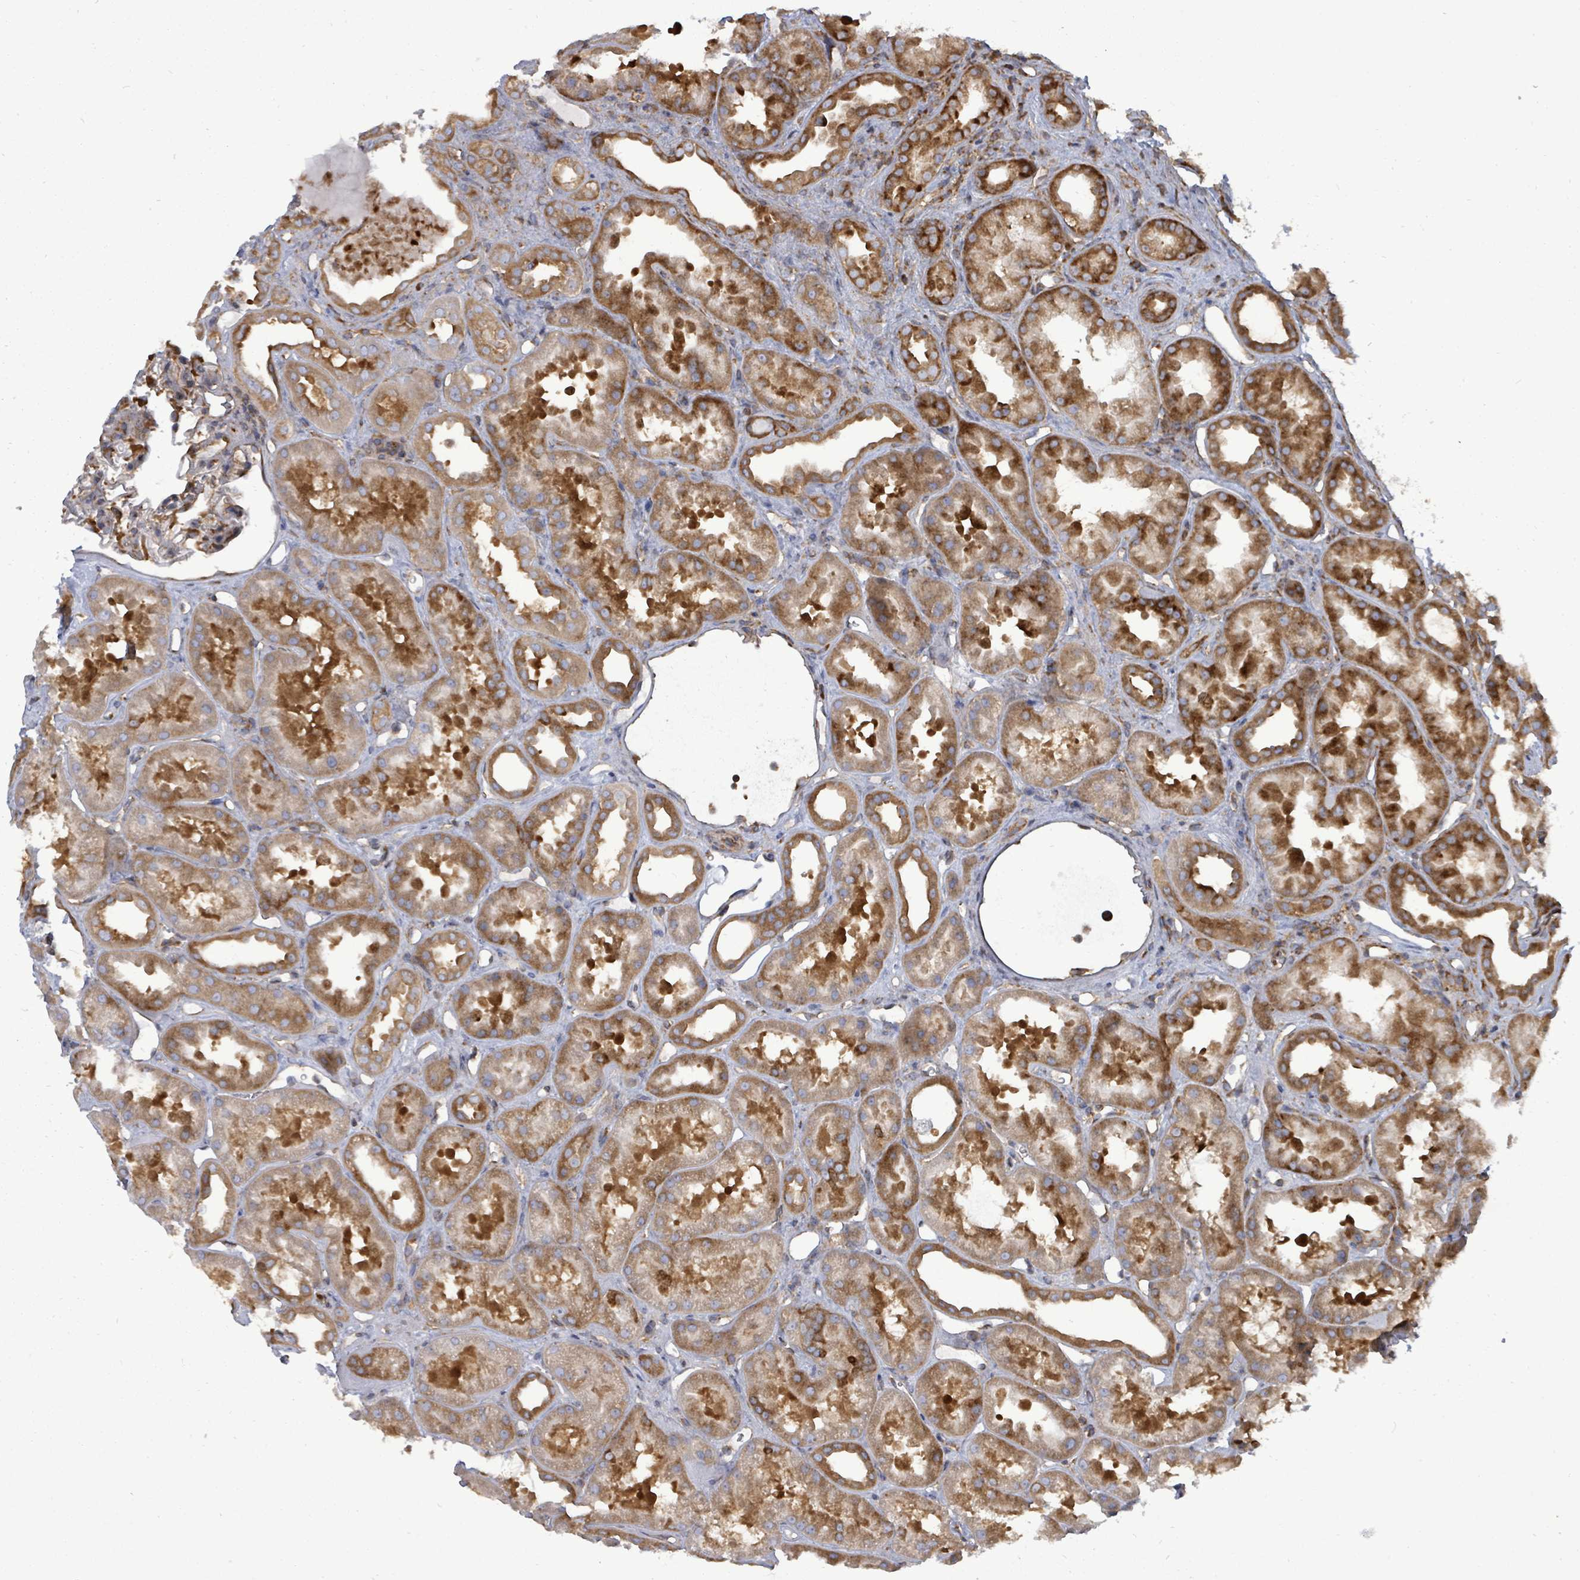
{"staining": {"intensity": "negative", "quantity": "none", "location": "none"}, "tissue": "kidney", "cell_type": "Cells in glomeruli", "image_type": "normal", "snomed": [{"axis": "morphology", "description": "Normal tissue, NOS"}, {"axis": "topography", "description": "Kidney"}], "caption": "This is an IHC histopathology image of normal kidney. There is no staining in cells in glomeruli.", "gene": "EIF3CL", "patient": {"sex": "male", "age": 61}}